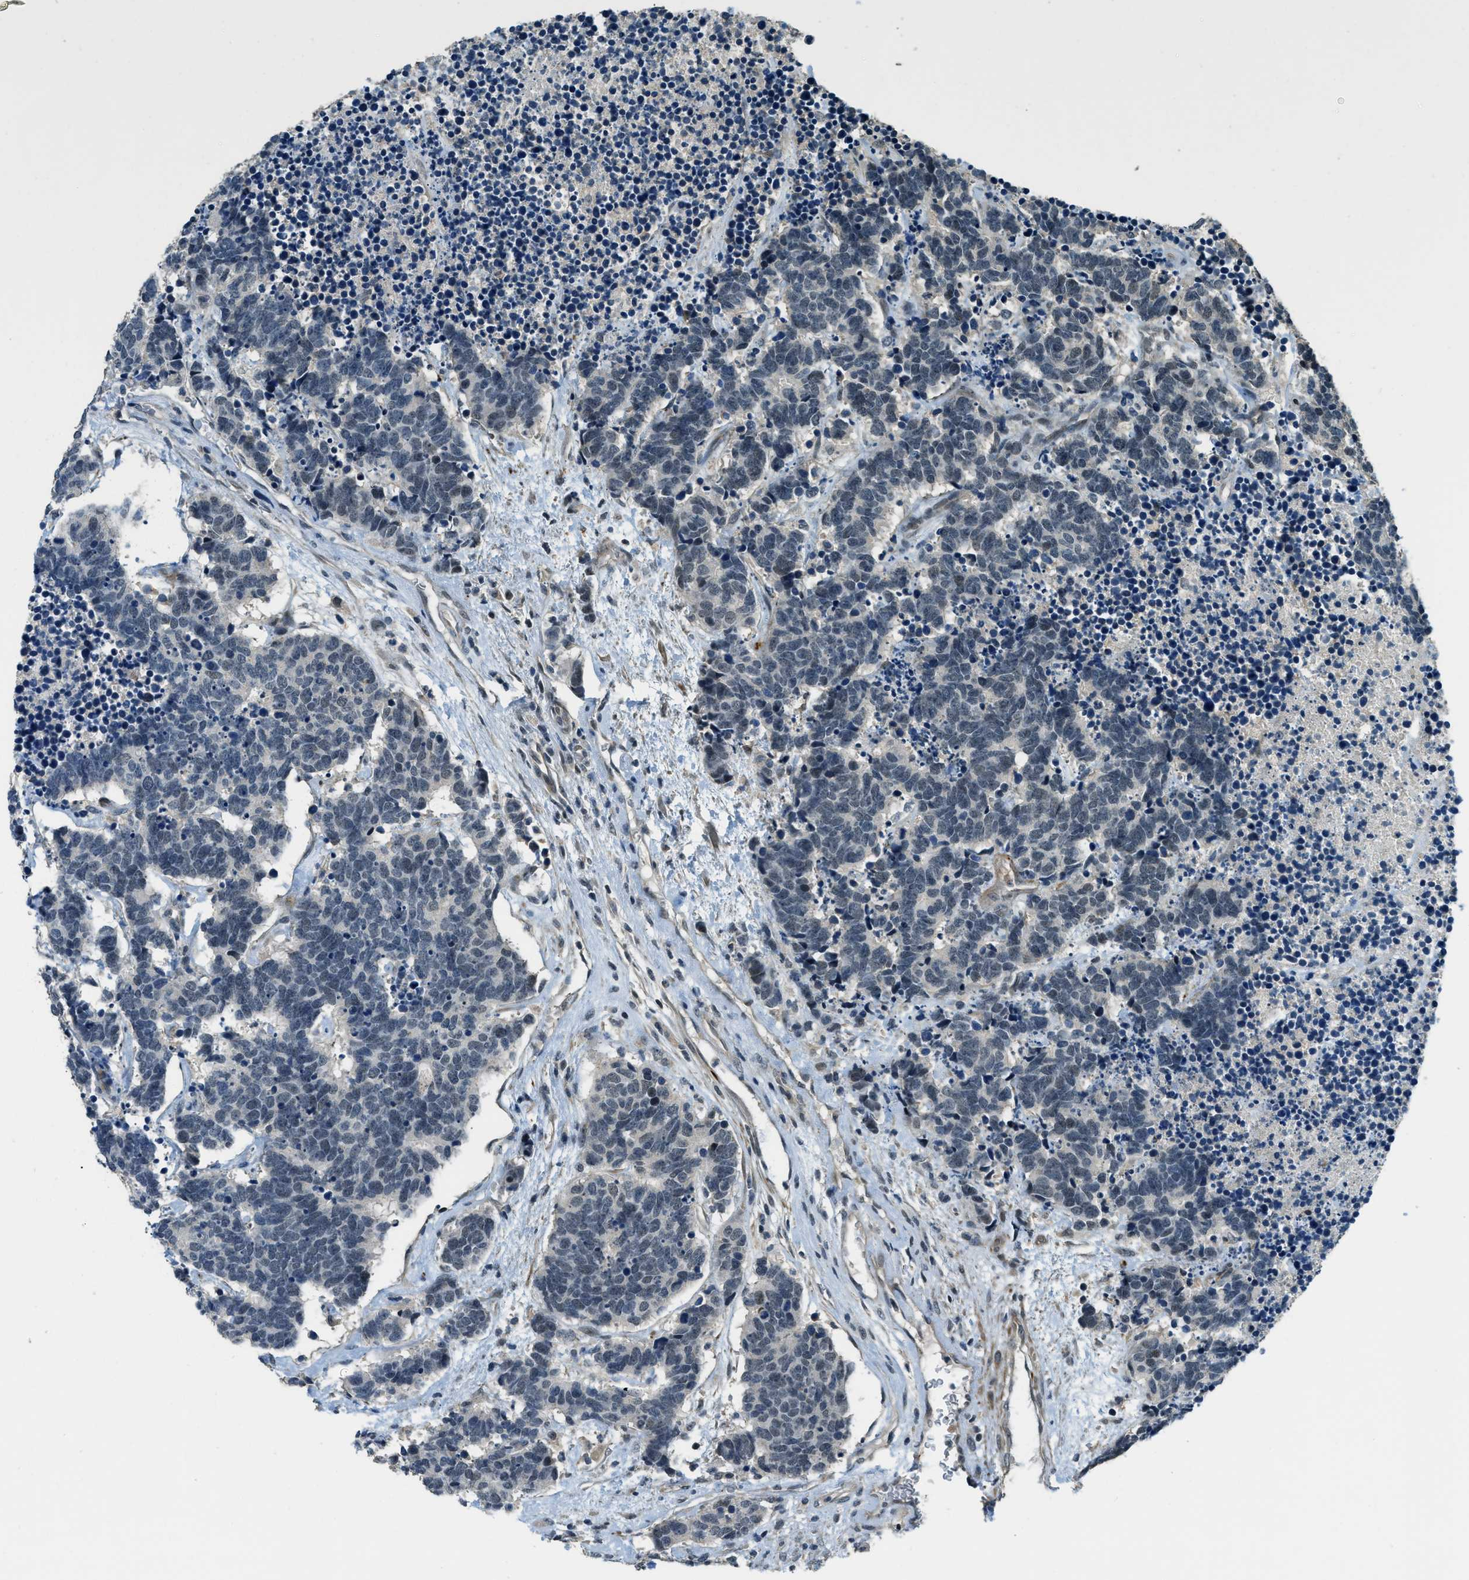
{"staining": {"intensity": "weak", "quantity": "<25%", "location": "nuclear"}, "tissue": "carcinoid", "cell_type": "Tumor cells", "image_type": "cancer", "snomed": [{"axis": "morphology", "description": "Carcinoma, NOS"}, {"axis": "morphology", "description": "Carcinoid, malignant, NOS"}, {"axis": "topography", "description": "Urinary bladder"}], "caption": "Tumor cells are negative for brown protein staining in carcinoid. (DAB immunohistochemistry with hematoxylin counter stain).", "gene": "MED21", "patient": {"sex": "male", "age": 57}}